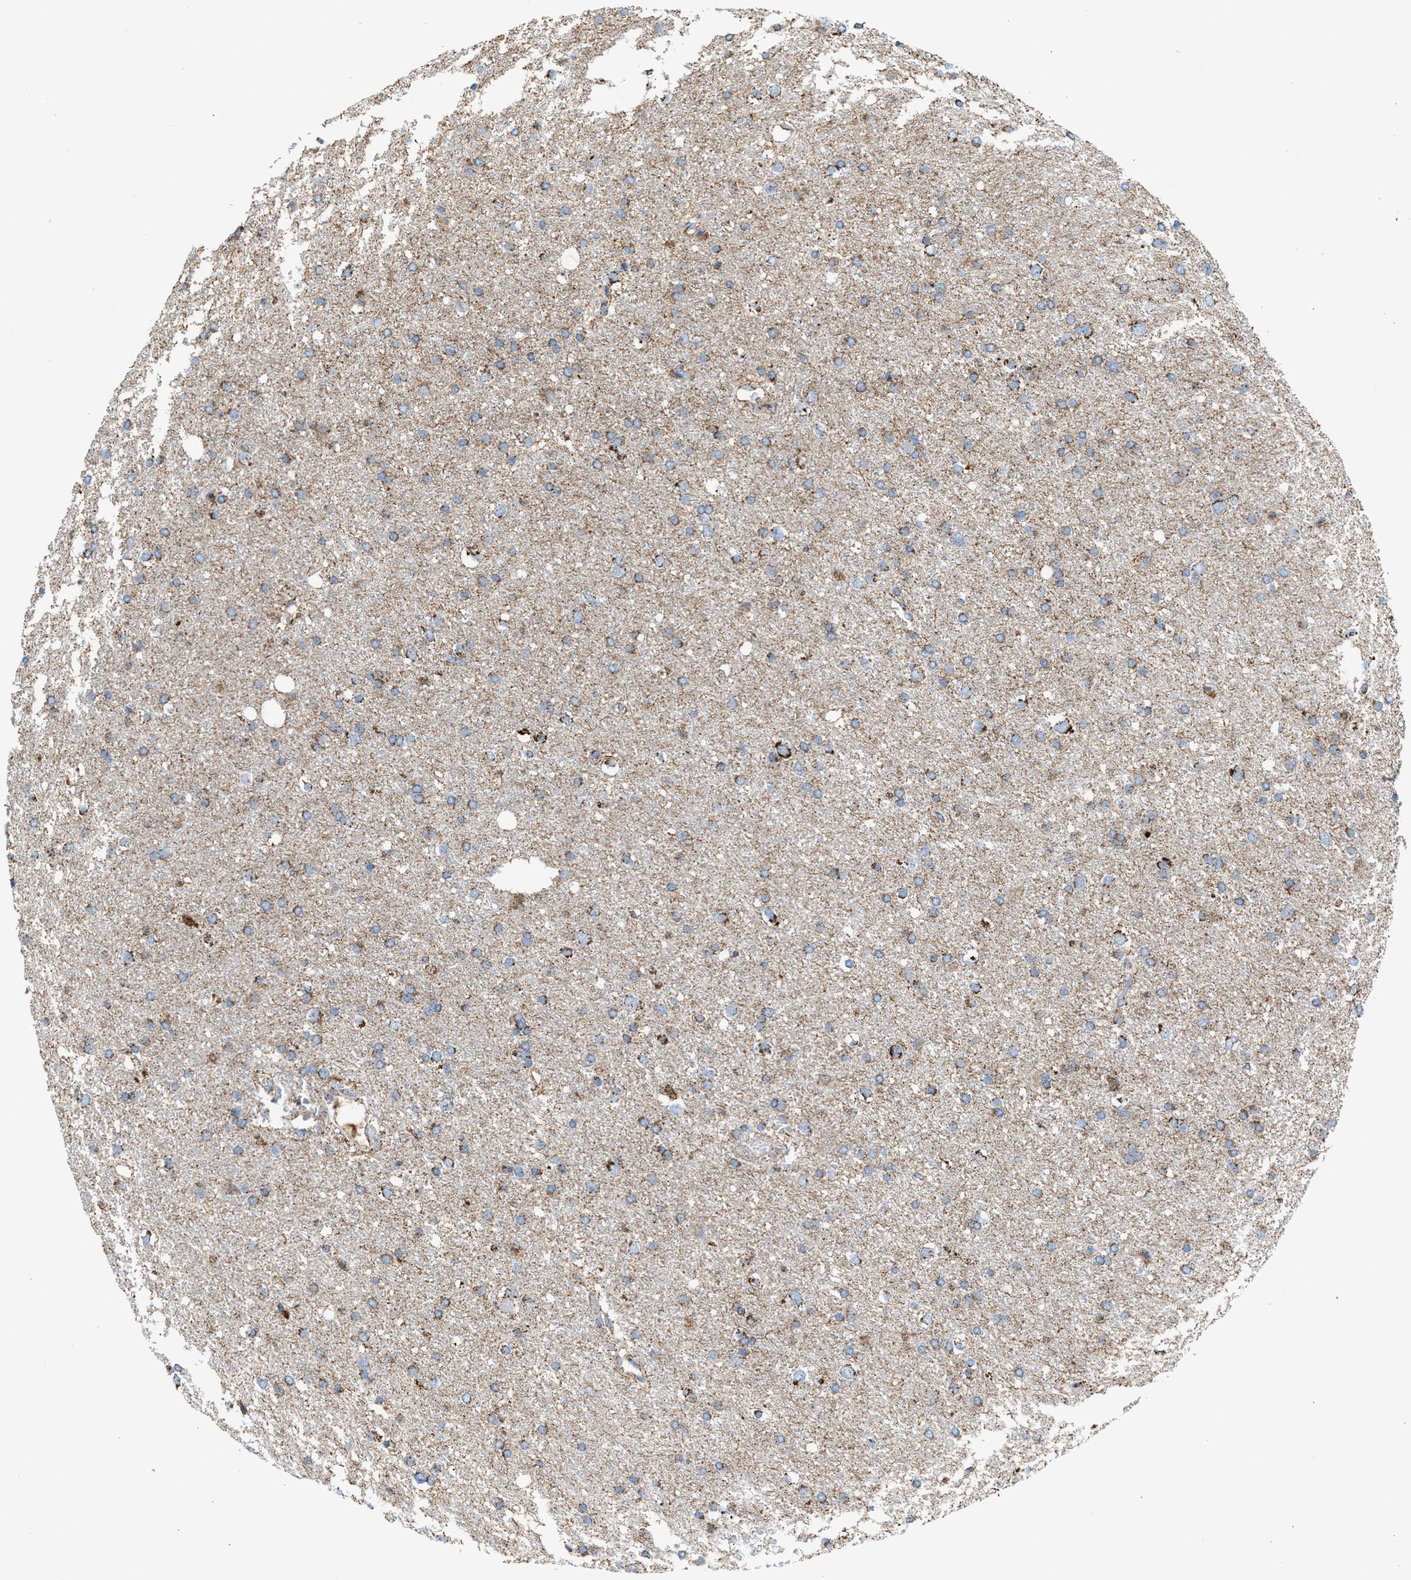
{"staining": {"intensity": "moderate", "quantity": ">75%", "location": "cytoplasmic/membranous"}, "tissue": "glioma", "cell_type": "Tumor cells", "image_type": "cancer", "snomed": [{"axis": "morphology", "description": "Glioma, malignant, Low grade"}, {"axis": "topography", "description": "Brain"}], "caption": "This image demonstrates glioma stained with immunohistochemistry (IHC) to label a protein in brown. The cytoplasmic/membranous of tumor cells show moderate positivity for the protein. Nuclei are counter-stained blue.", "gene": "PMPCA", "patient": {"sex": "female", "age": 37}}